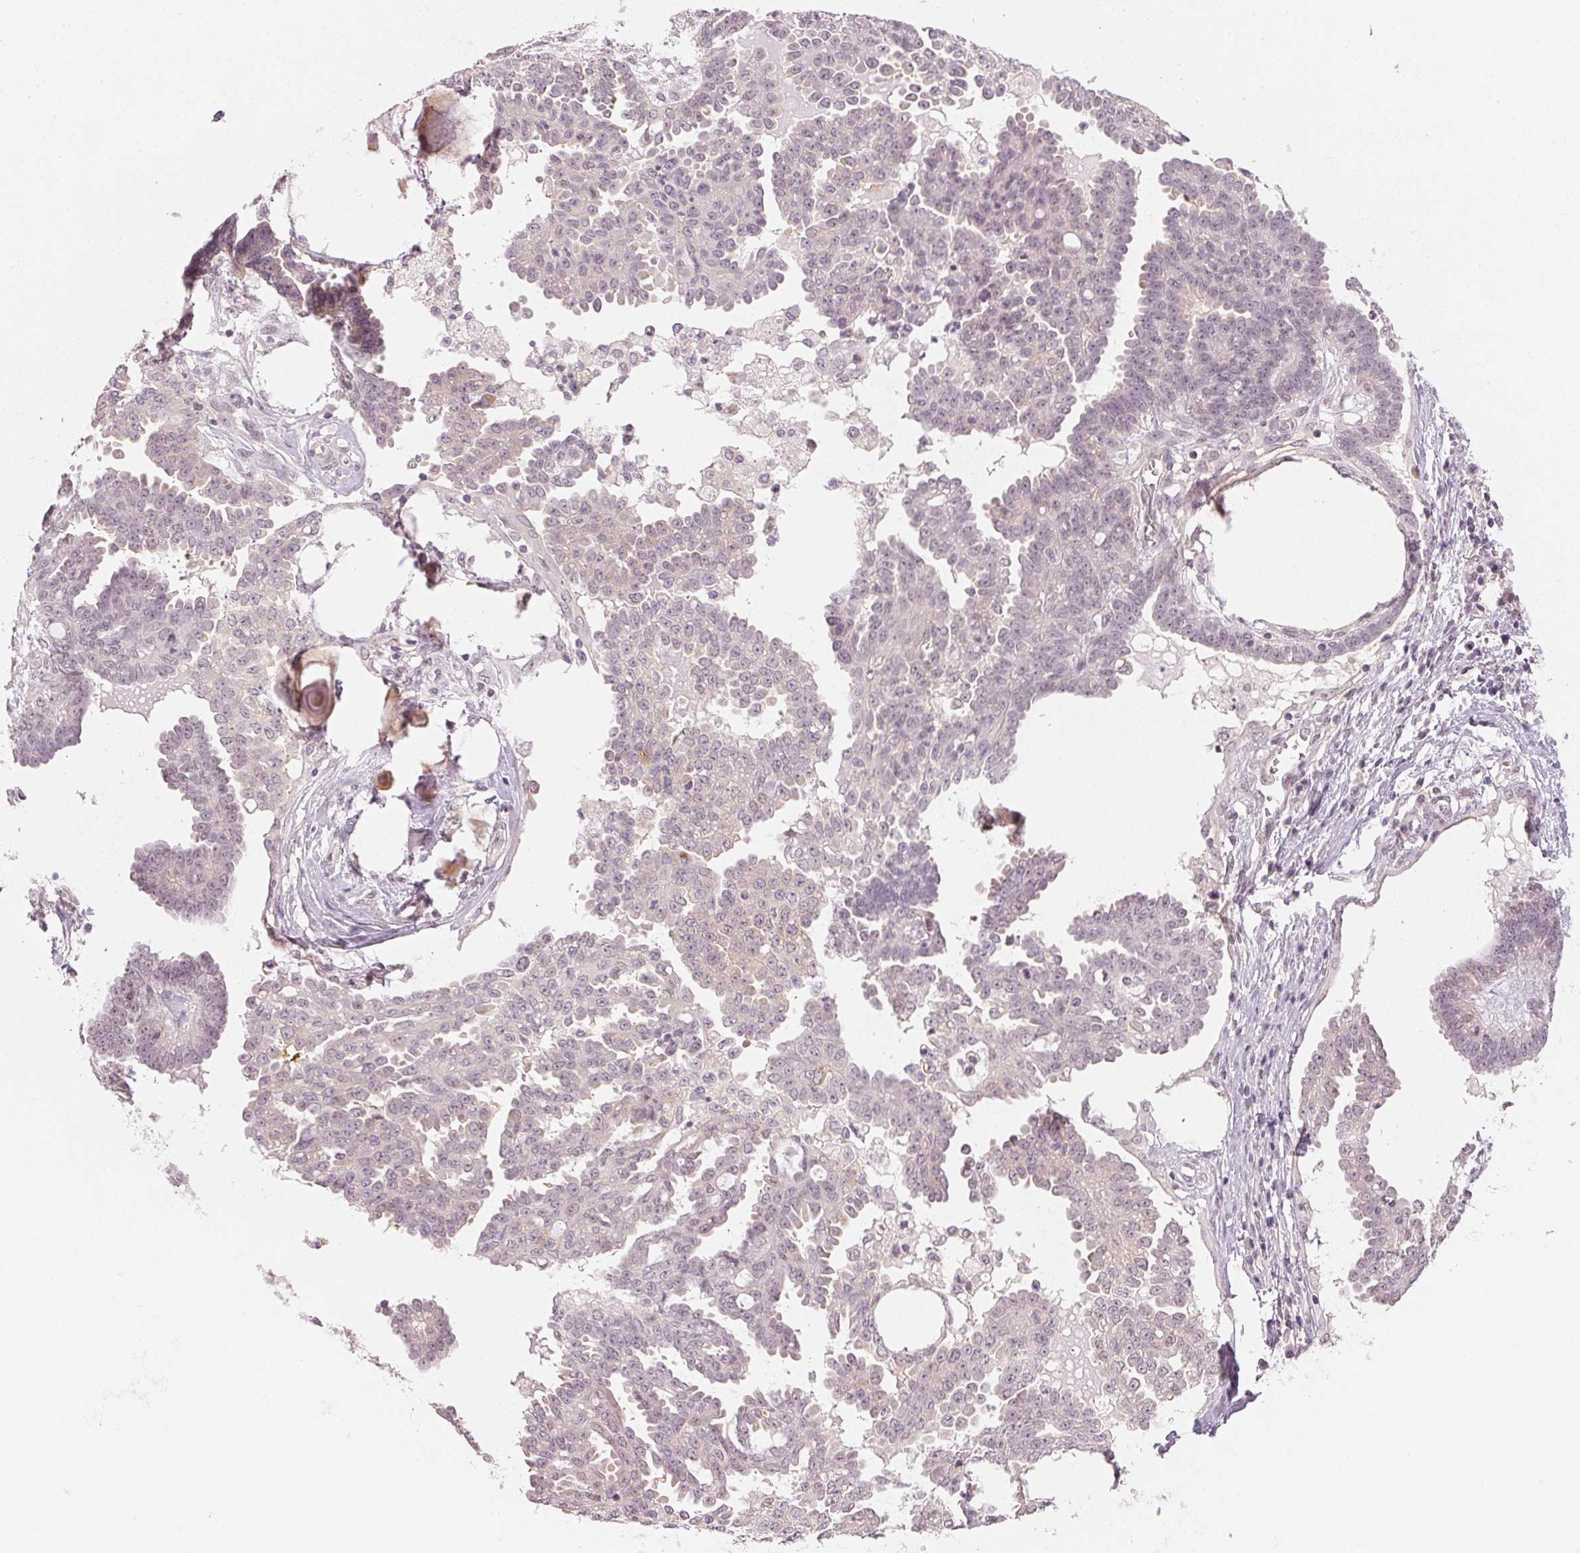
{"staining": {"intensity": "negative", "quantity": "none", "location": "none"}, "tissue": "ovarian cancer", "cell_type": "Tumor cells", "image_type": "cancer", "snomed": [{"axis": "morphology", "description": "Cystadenocarcinoma, serous, NOS"}, {"axis": "topography", "description": "Ovary"}], "caption": "DAB immunohistochemical staining of human ovarian serous cystadenocarcinoma displays no significant staining in tumor cells. (DAB (3,3'-diaminobenzidine) IHC visualized using brightfield microscopy, high magnification).", "gene": "KPRP", "patient": {"sex": "female", "age": 71}}